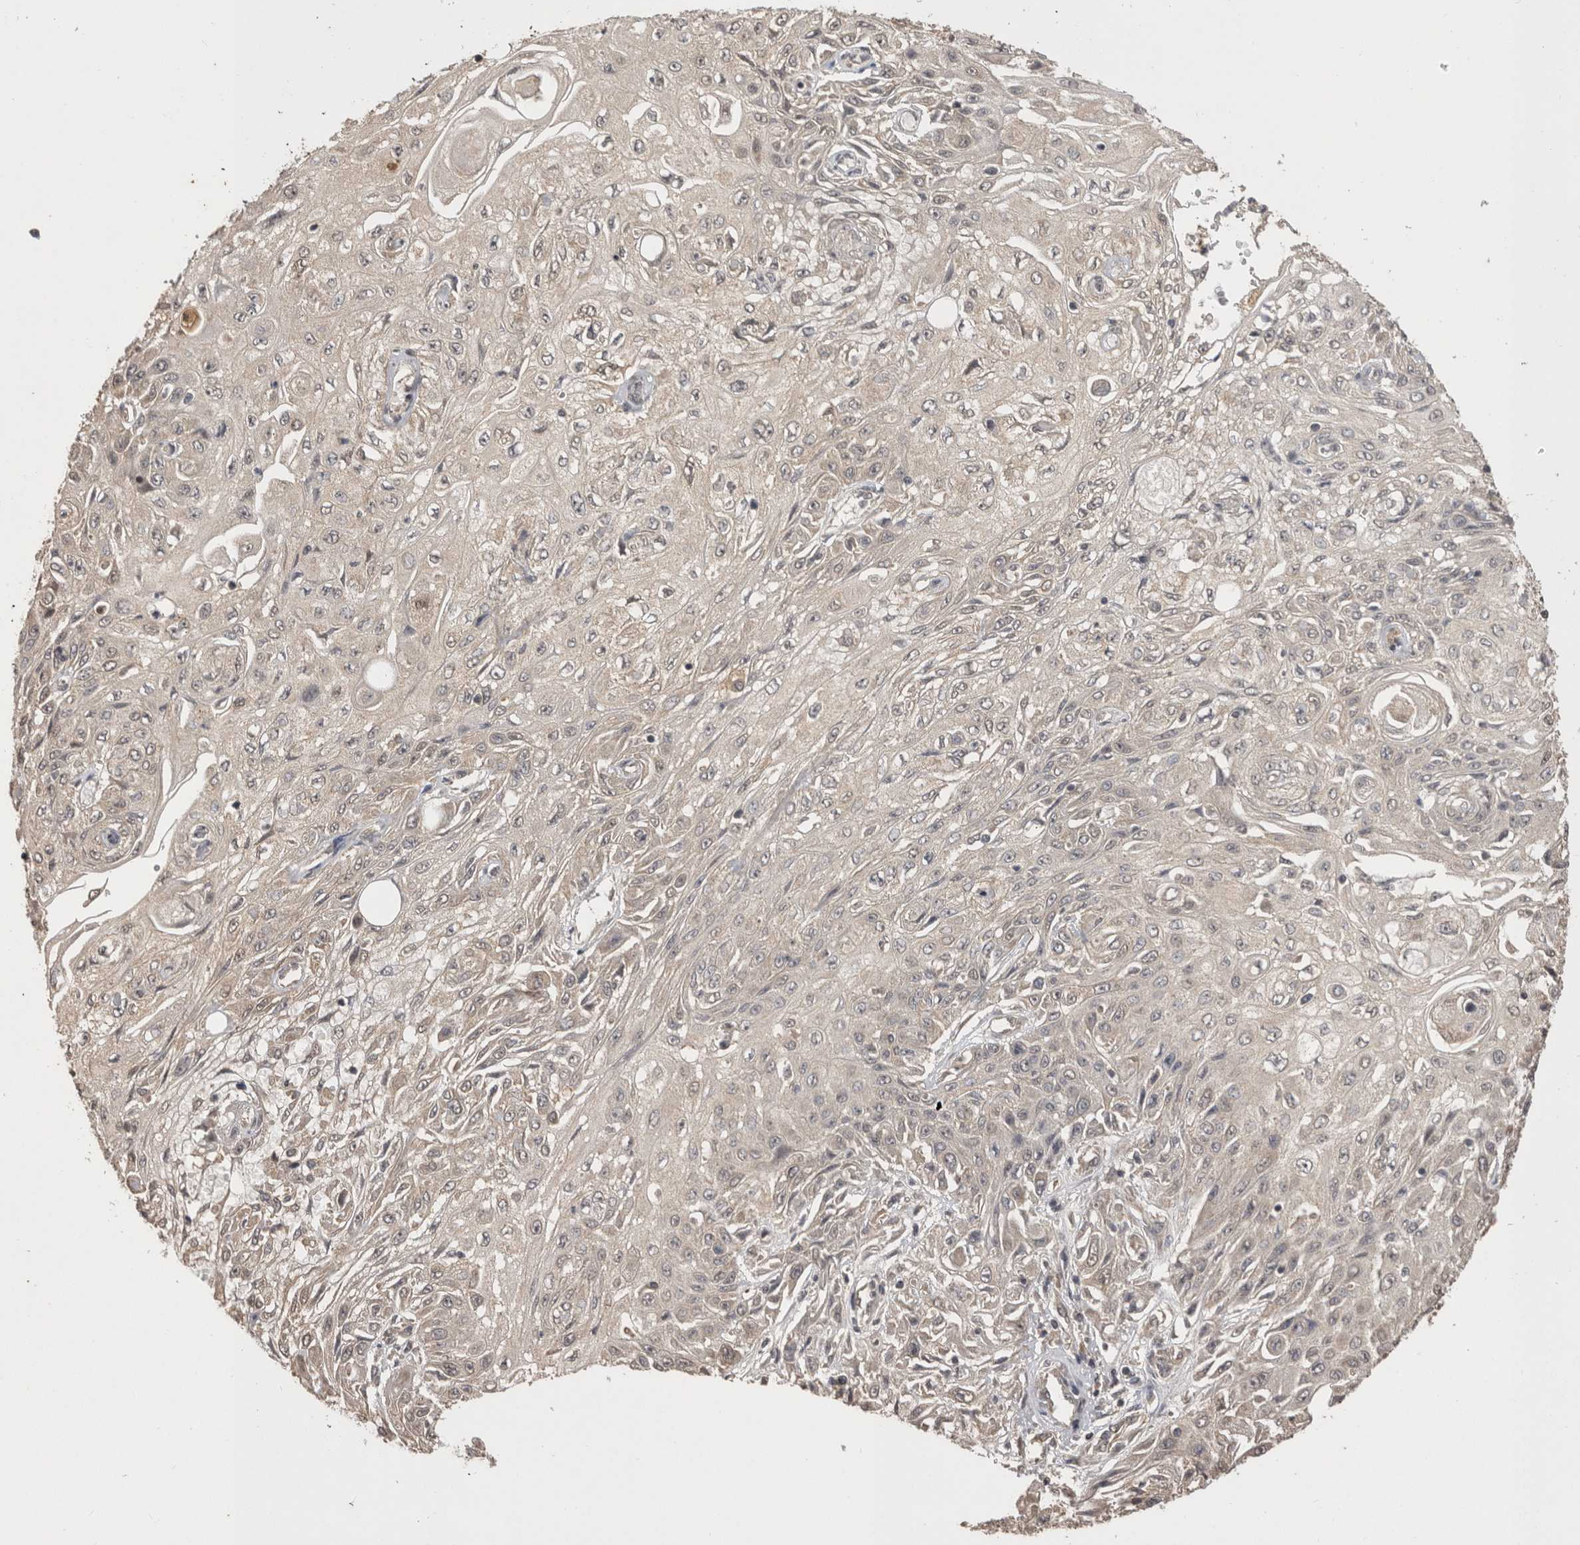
{"staining": {"intensity": "negative", "quantity": "none", "location": "none"}, "tissue": "skin cancer", "cell_type": "Tumor cells", "image_type": "cancer", "snomed": [{"axis": "morphology", "description": "Squamous cell carcinoma, NOS"}, {"axis": "morphology", "description": "Squamous cell carcinoma, metastatic, NOS"}, {"axis": "topography", "description": "Skin"}, {"axis": "topography", "description": "Lymph node"}], "caption": "The immunohistochemistry (IHC) image has no significant staining in tumor cells of skin metastatic squamous cell carcinoma tissue.", "gene": "PREP", "patient": {"sex": "male", "age": 75}}